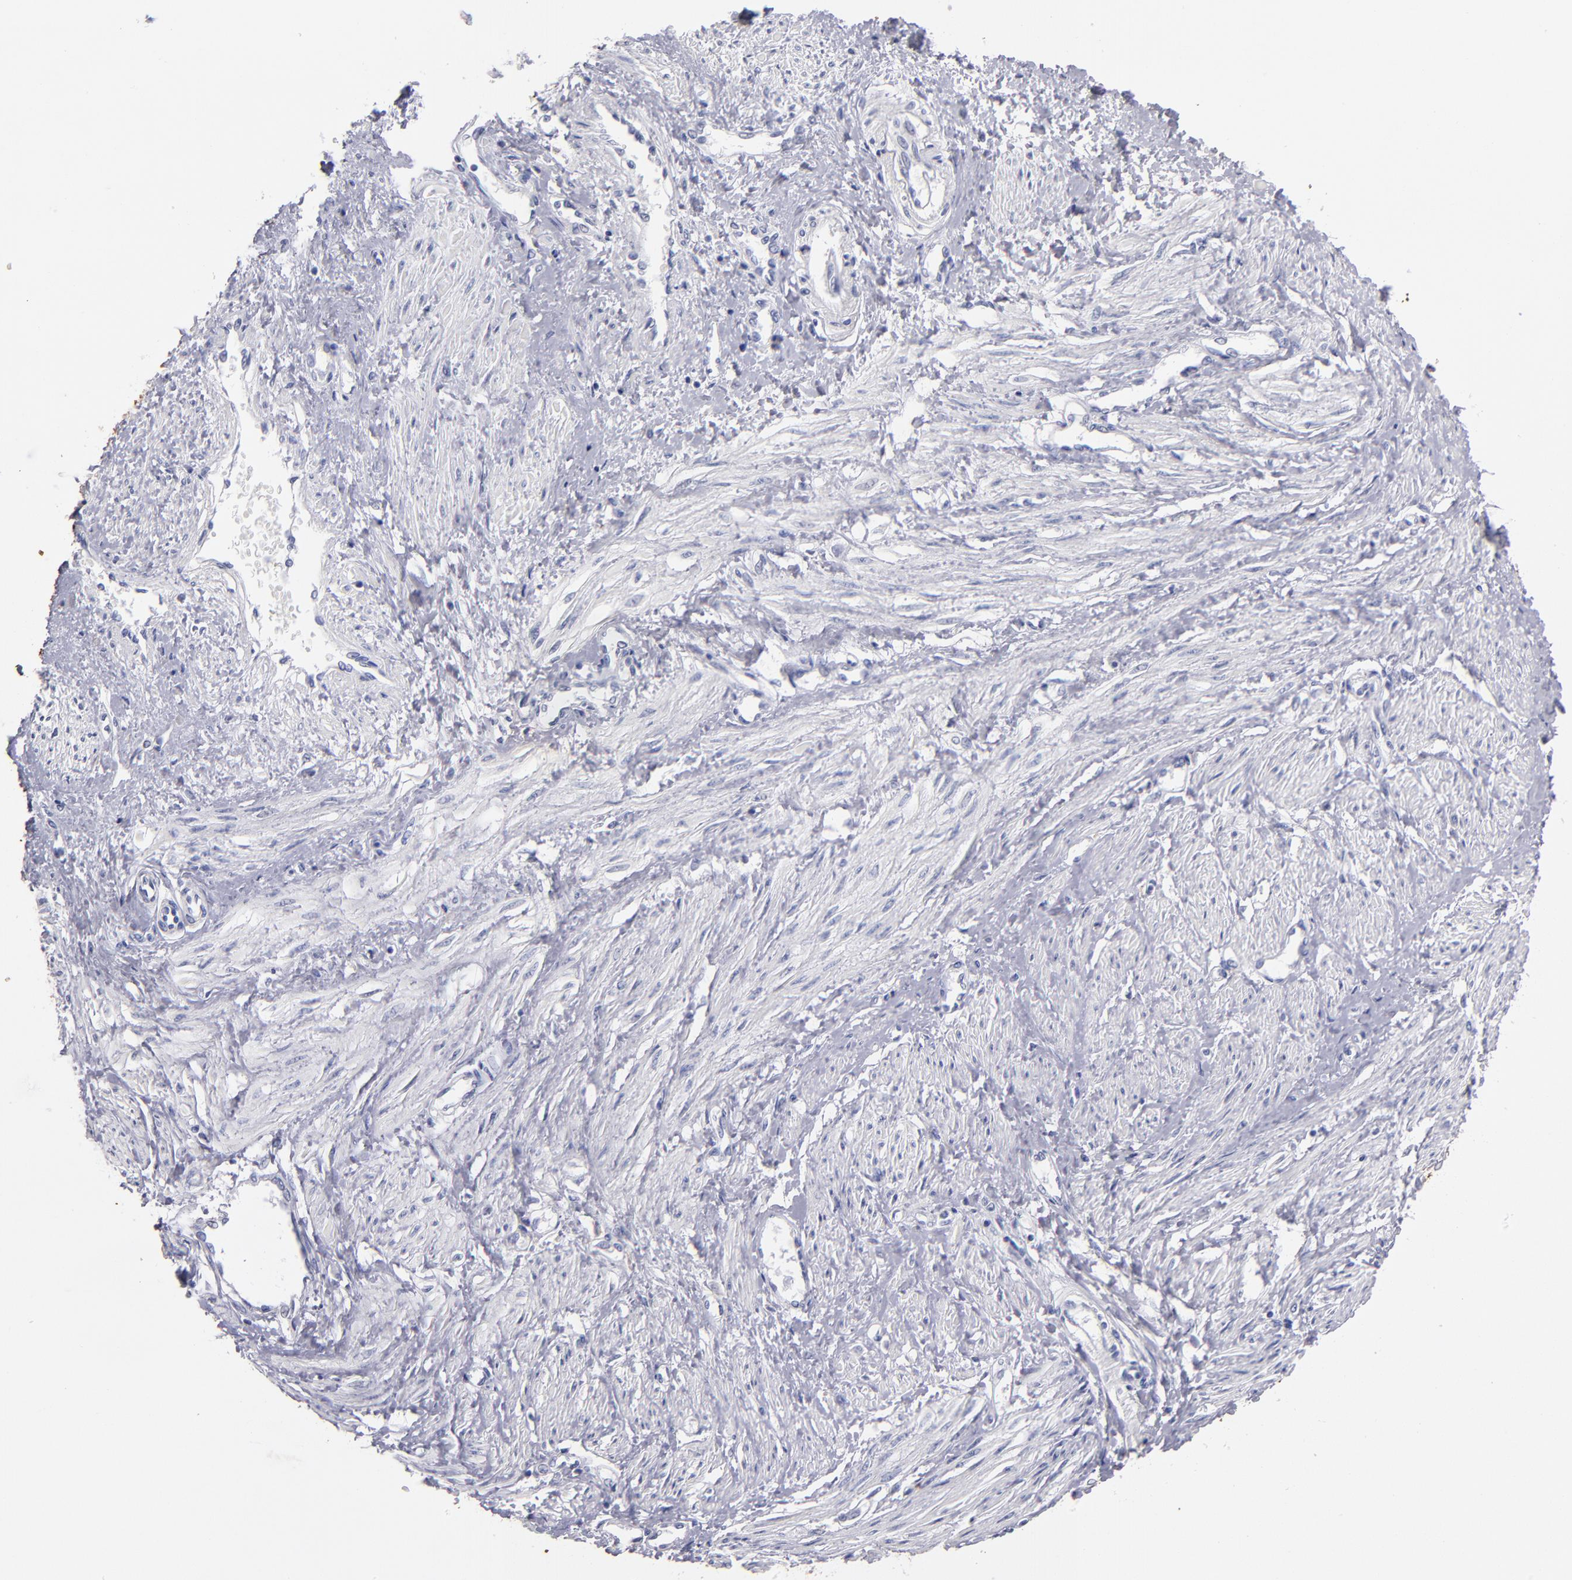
{"staining": {"intensity": "negative", "quantity": "none", "location": "none"}, "tissue": "smooth muscle", "cell_type": "Smooth muscle cells", "image_type": "normal", "snomed": [{"axis": "morphology", "description": "Normal tissue, NOS"}, {"axis": "topography", "description": "Smooth muscle"}, {"axis": "topography", "description": "Uterus"}], "caption": "High power microscopy histopathology image of an immunohistochemistry histopathology image of benign smooth muscle, revealing no significant staining in smooth muscle cells.", "gene": "MB", "patient": {"sex": "female", "age": 39}}